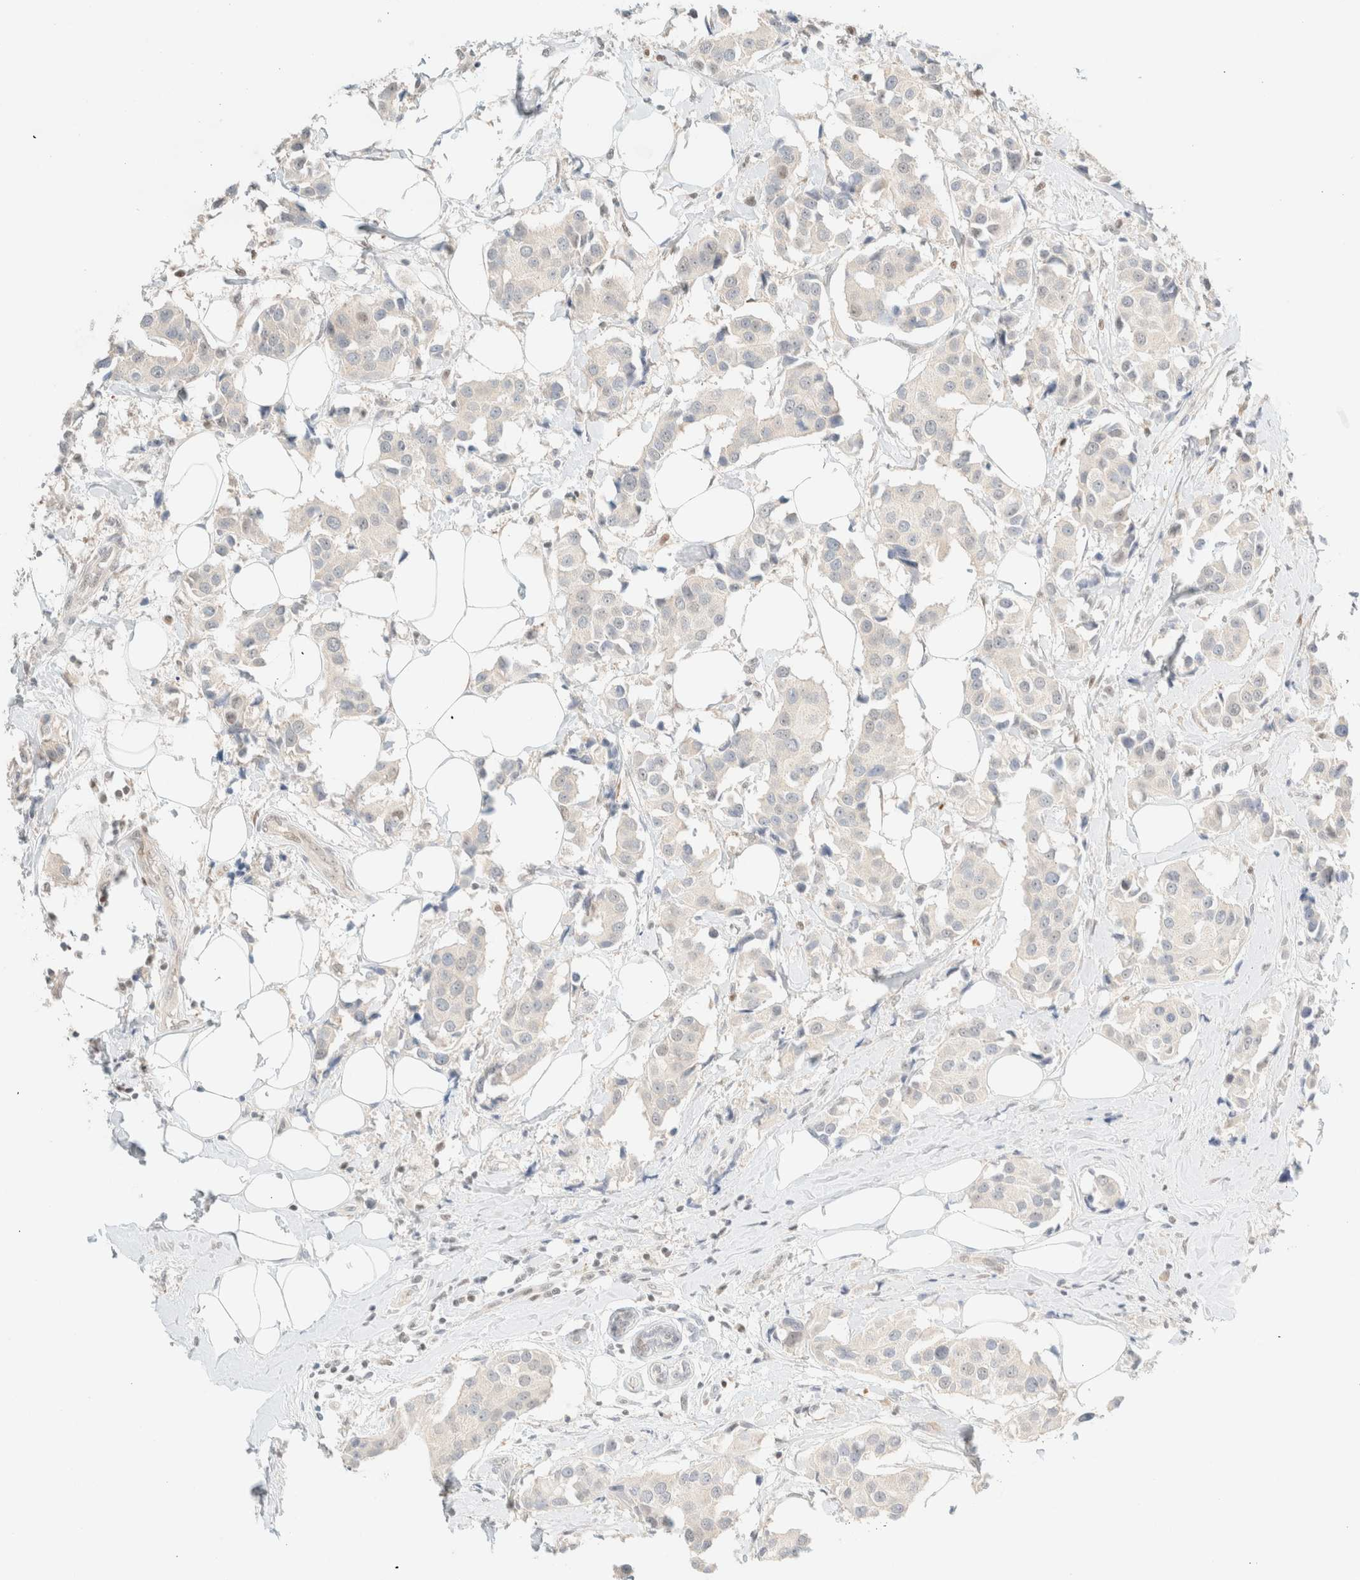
{"staining": {"intensity": "negative", "quantity": "none", "location": "none"}, "tissue": "breast cancer", "cell_type": "Tumor cells", "image_type": "cancer", "snomed": [{"axis": "morphology", "description": "Normal tissue, NOS"}, {"axis": "morphology", "description": "Duct carcinoma"}, {"axis": "topography", "description": "Breast"}], "caption": "Intraductal carcinoma (breast) stained for a protein using immunohistochemistry displays no staining tumor cells.", "gene": "TSR1", "patient": {"sex": "female", "age": 39}}